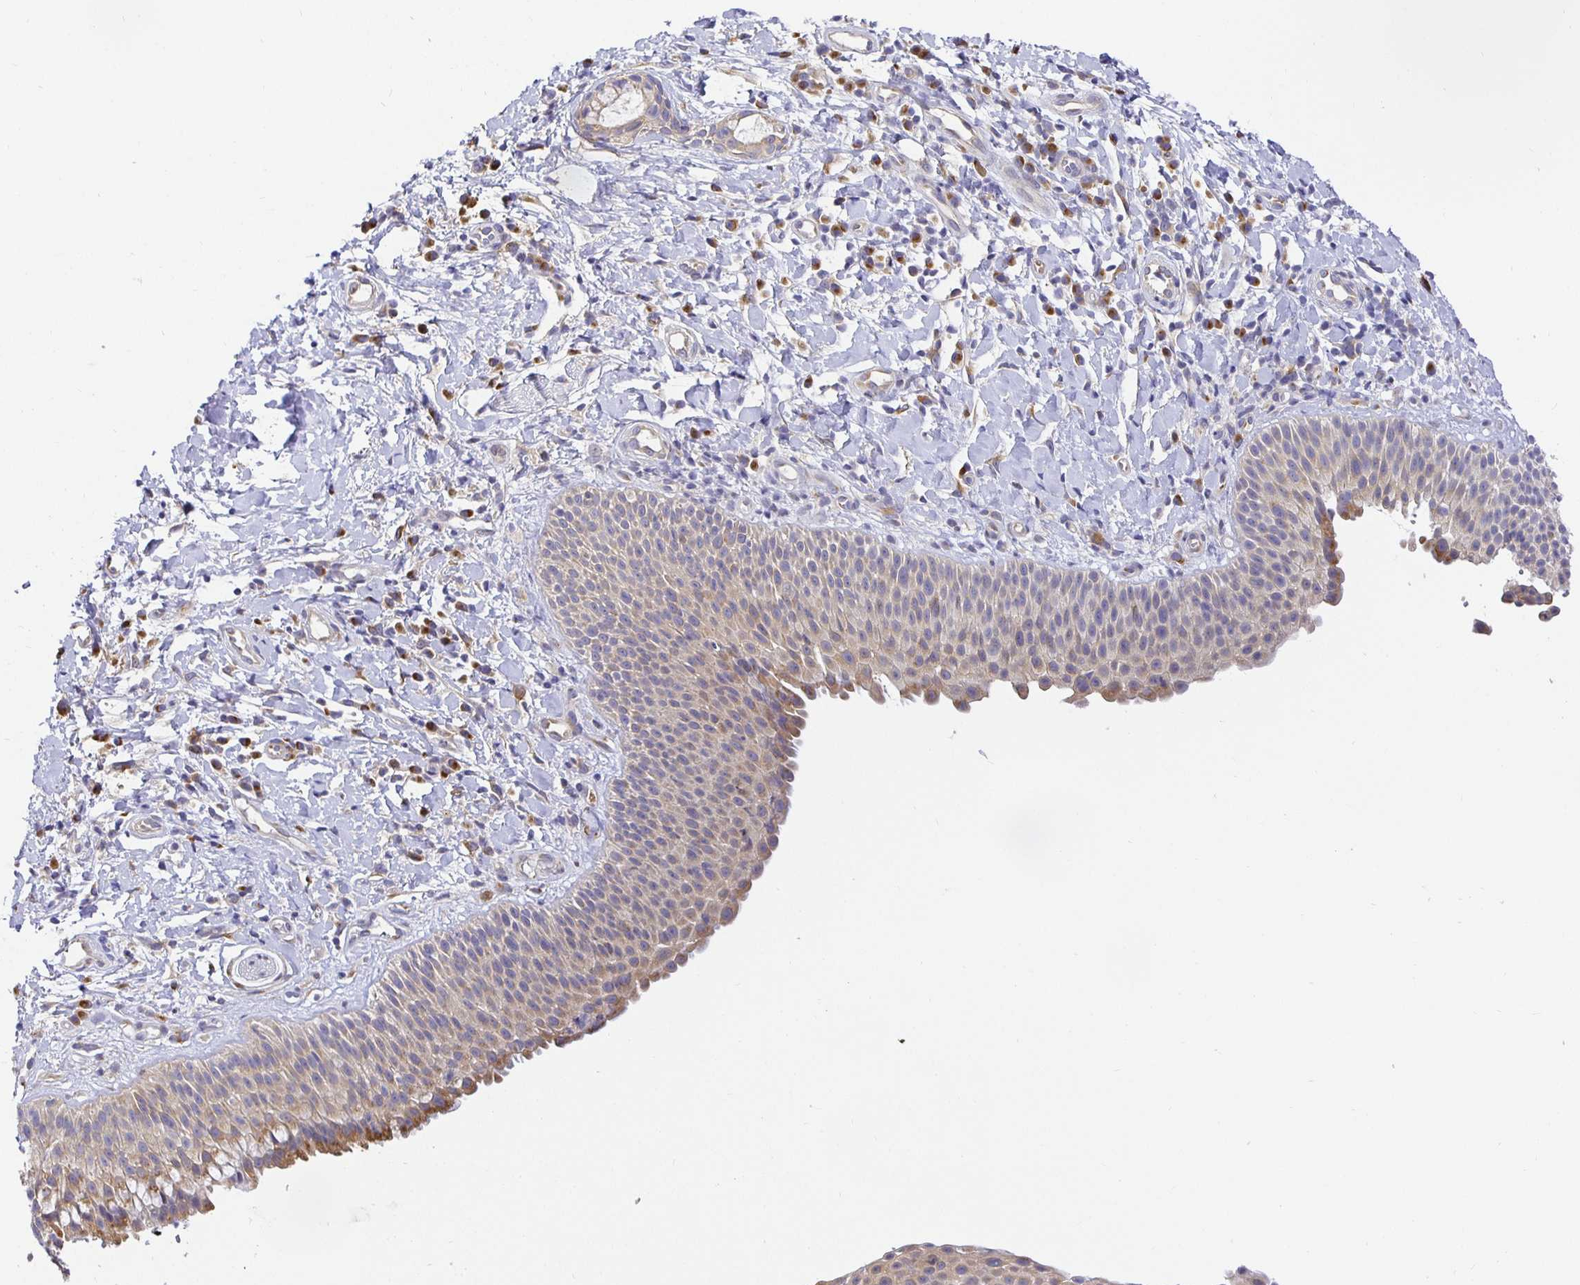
{"staining": {"intensity": "weak", "quantity": "25%-75%", "location": "cytoplasmic/membranous"}, "tissue": "nasopharynx", "cell_type": "Respiratory epithelial cells", "image_type": "normal", "snomed": [{"axis": "morphology", "description": "Normal tissue, NOS"}, {"axis": "morphology", "description": "Inflammation, NOS"}, {"axis": "topography", "description": "Nasopharynx"}], "caption": "Protein expression analysis of unremarkable nasopharynx shows weak cytoplasmic/membranous staining in about 25%-75% of respiratory epithelial cells.", "gene": "OPALIN", "patient": {"sex": "male", "age": 54}}